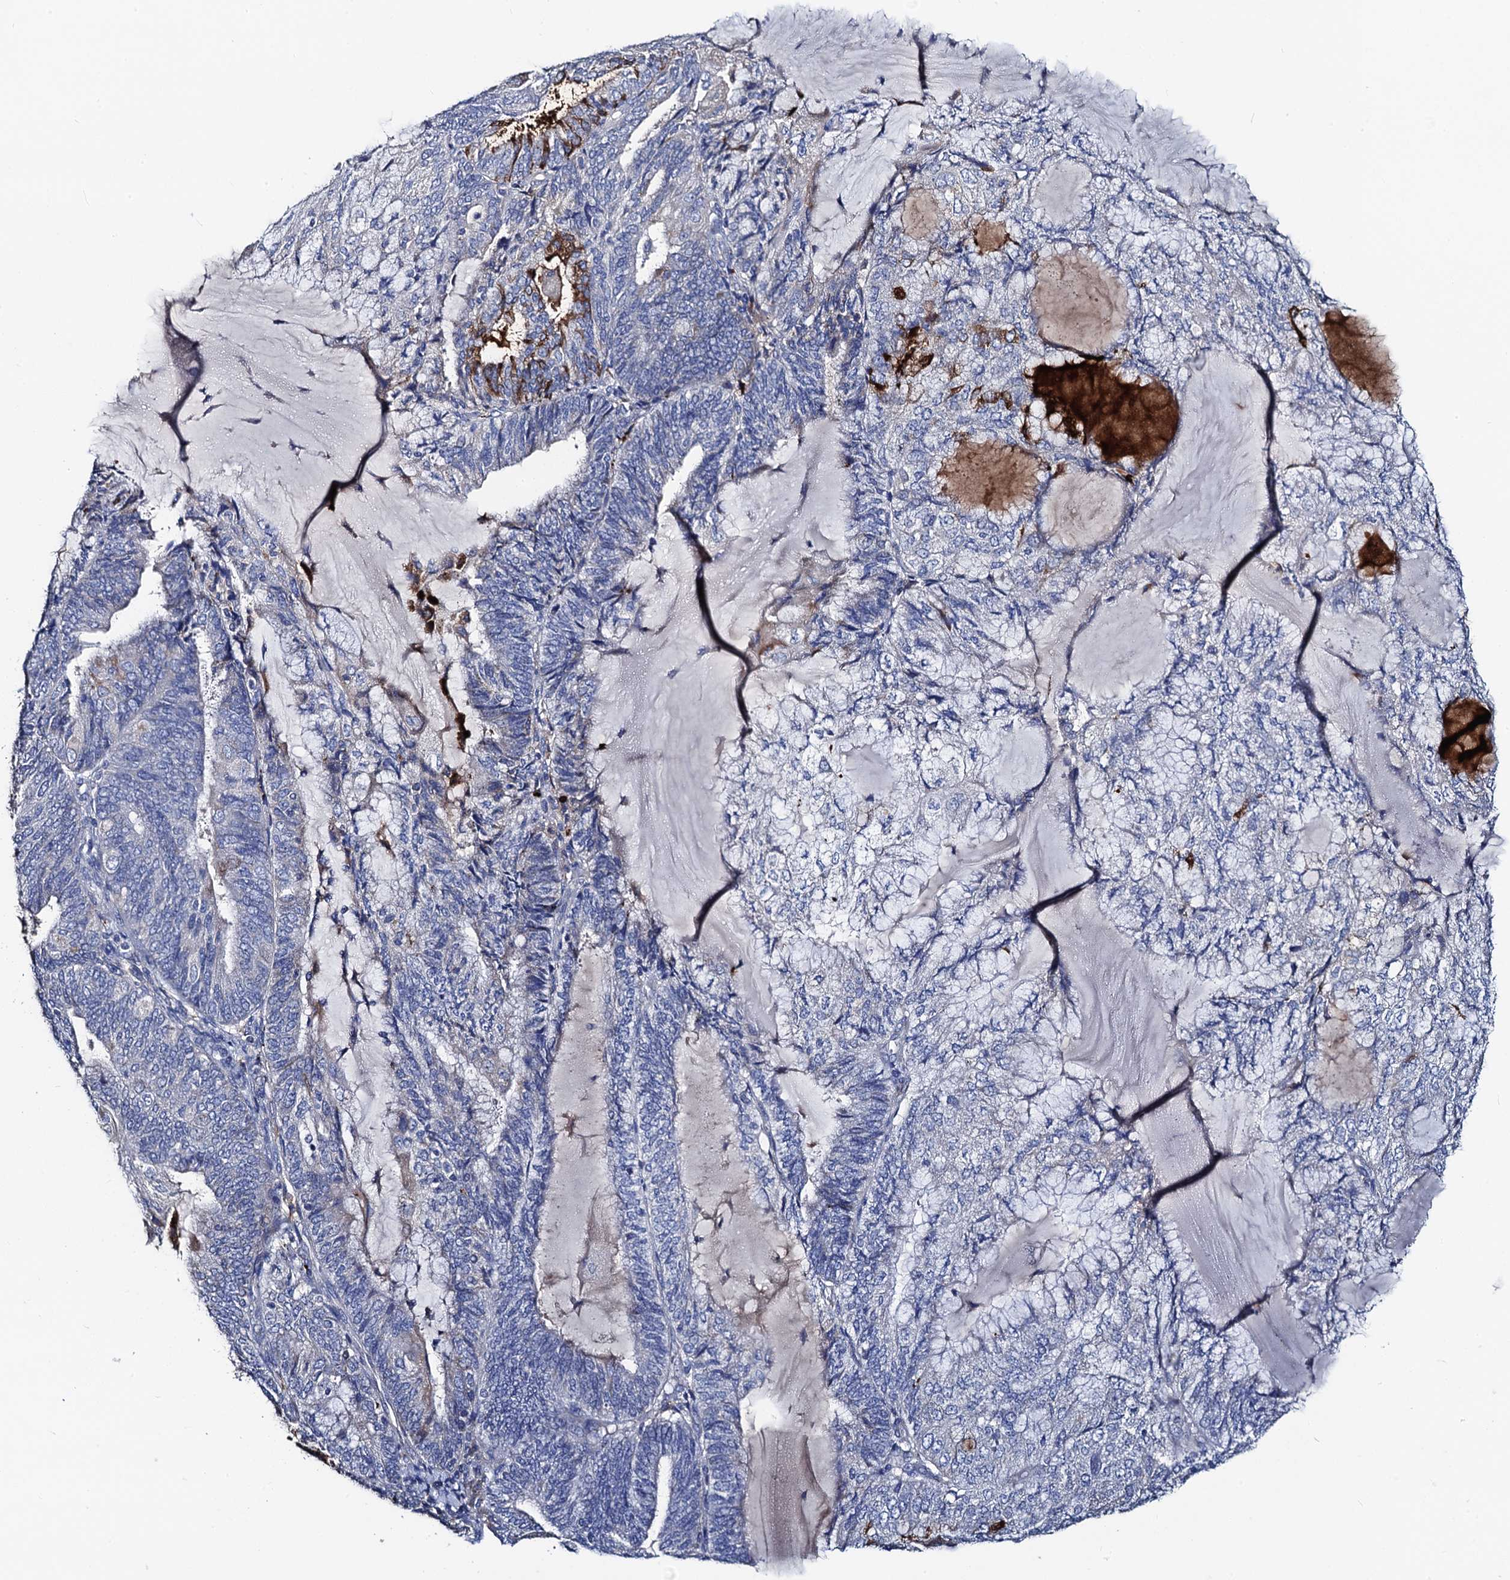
{"staining": {"intensity": "negative", "quantity": "none", "location": "none"}, "tissue": "endometrial cancer", "cell_type": "Tumor cells", "image_type": "cancer", "snomed": [{"axis": "morphology", "description": "Adenocarcinoma, NOS"}, {"axis": "topography", "description": "Endometrium"}], "caption": "High power microscopy histopathology image of an immunohistochemistry photomicrograph of adenocarcinoma (endometrial), revealing no significant positivity in tumor cells.", "gene": "FREM3", "patient": {"sex": "female", "age": 81}}